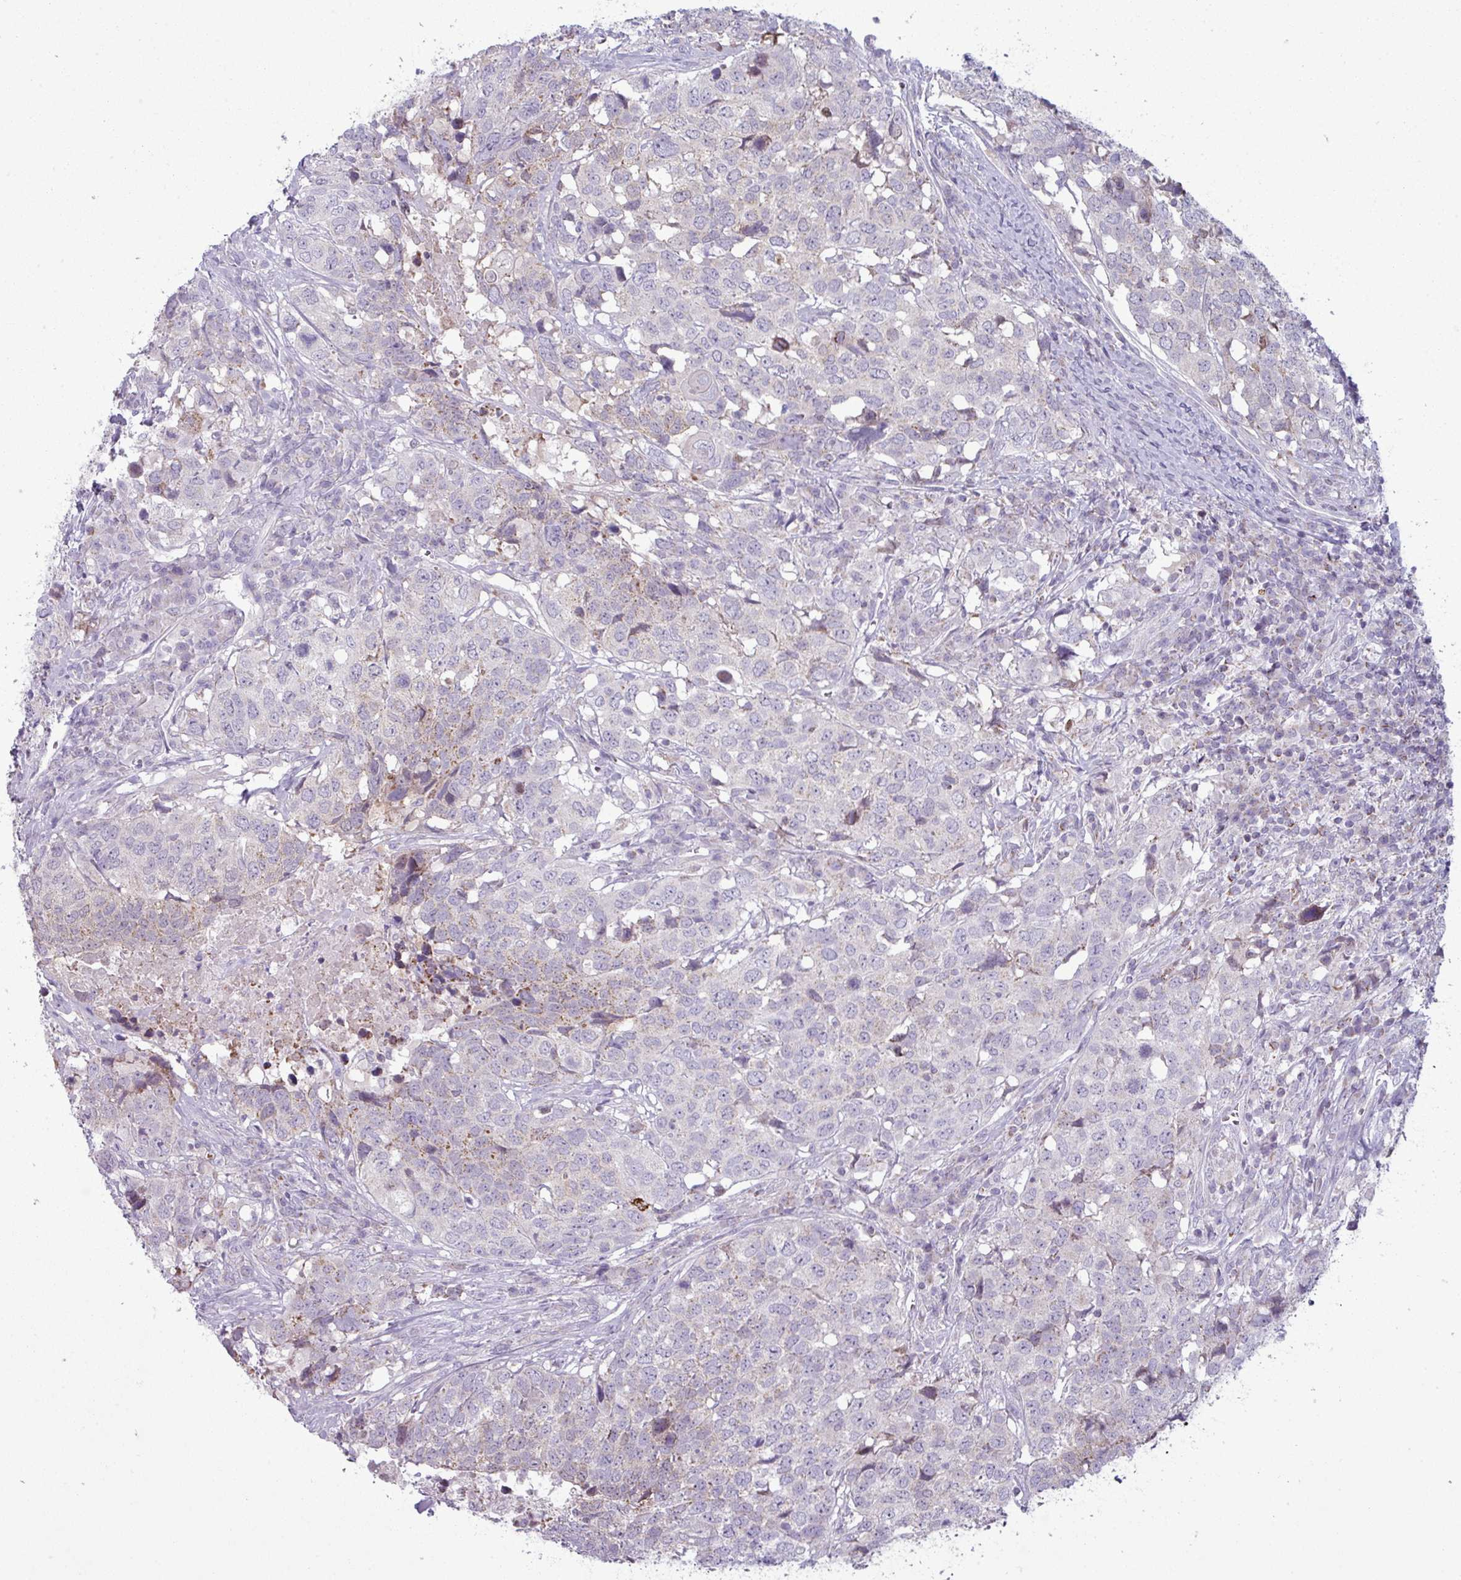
{"staining": {"intensity": "weak", "quantity": "<25%", "location": "cytoplasmic/membranous"}, "tissue": "head and neck cancer", "cell_type": "Tumor cells", "image_type": "cancer", "snomed": [{"axis": "morphology", "description": "Normal tissue, NOS"}, {"axis": "morphology", "description": "Squamous cell carcinoma, NOS"}, {"axis": "topography", "description": "Skeletal muscle"}, {"axis": "topography", "description": "Vascular tissue"}, {"axis": "topography", "description": "Peripheral nerve tissue"}, {"axis": "topography", "description": "Head-Neck"}], "caption": "Head and neck cancer (squamous cell carcinoma) was stained to show a protein in brown. There is no significant positivity in tumor cells.", "gene": "ZNF615", "patient": {"sex": "male", "age": 66}}